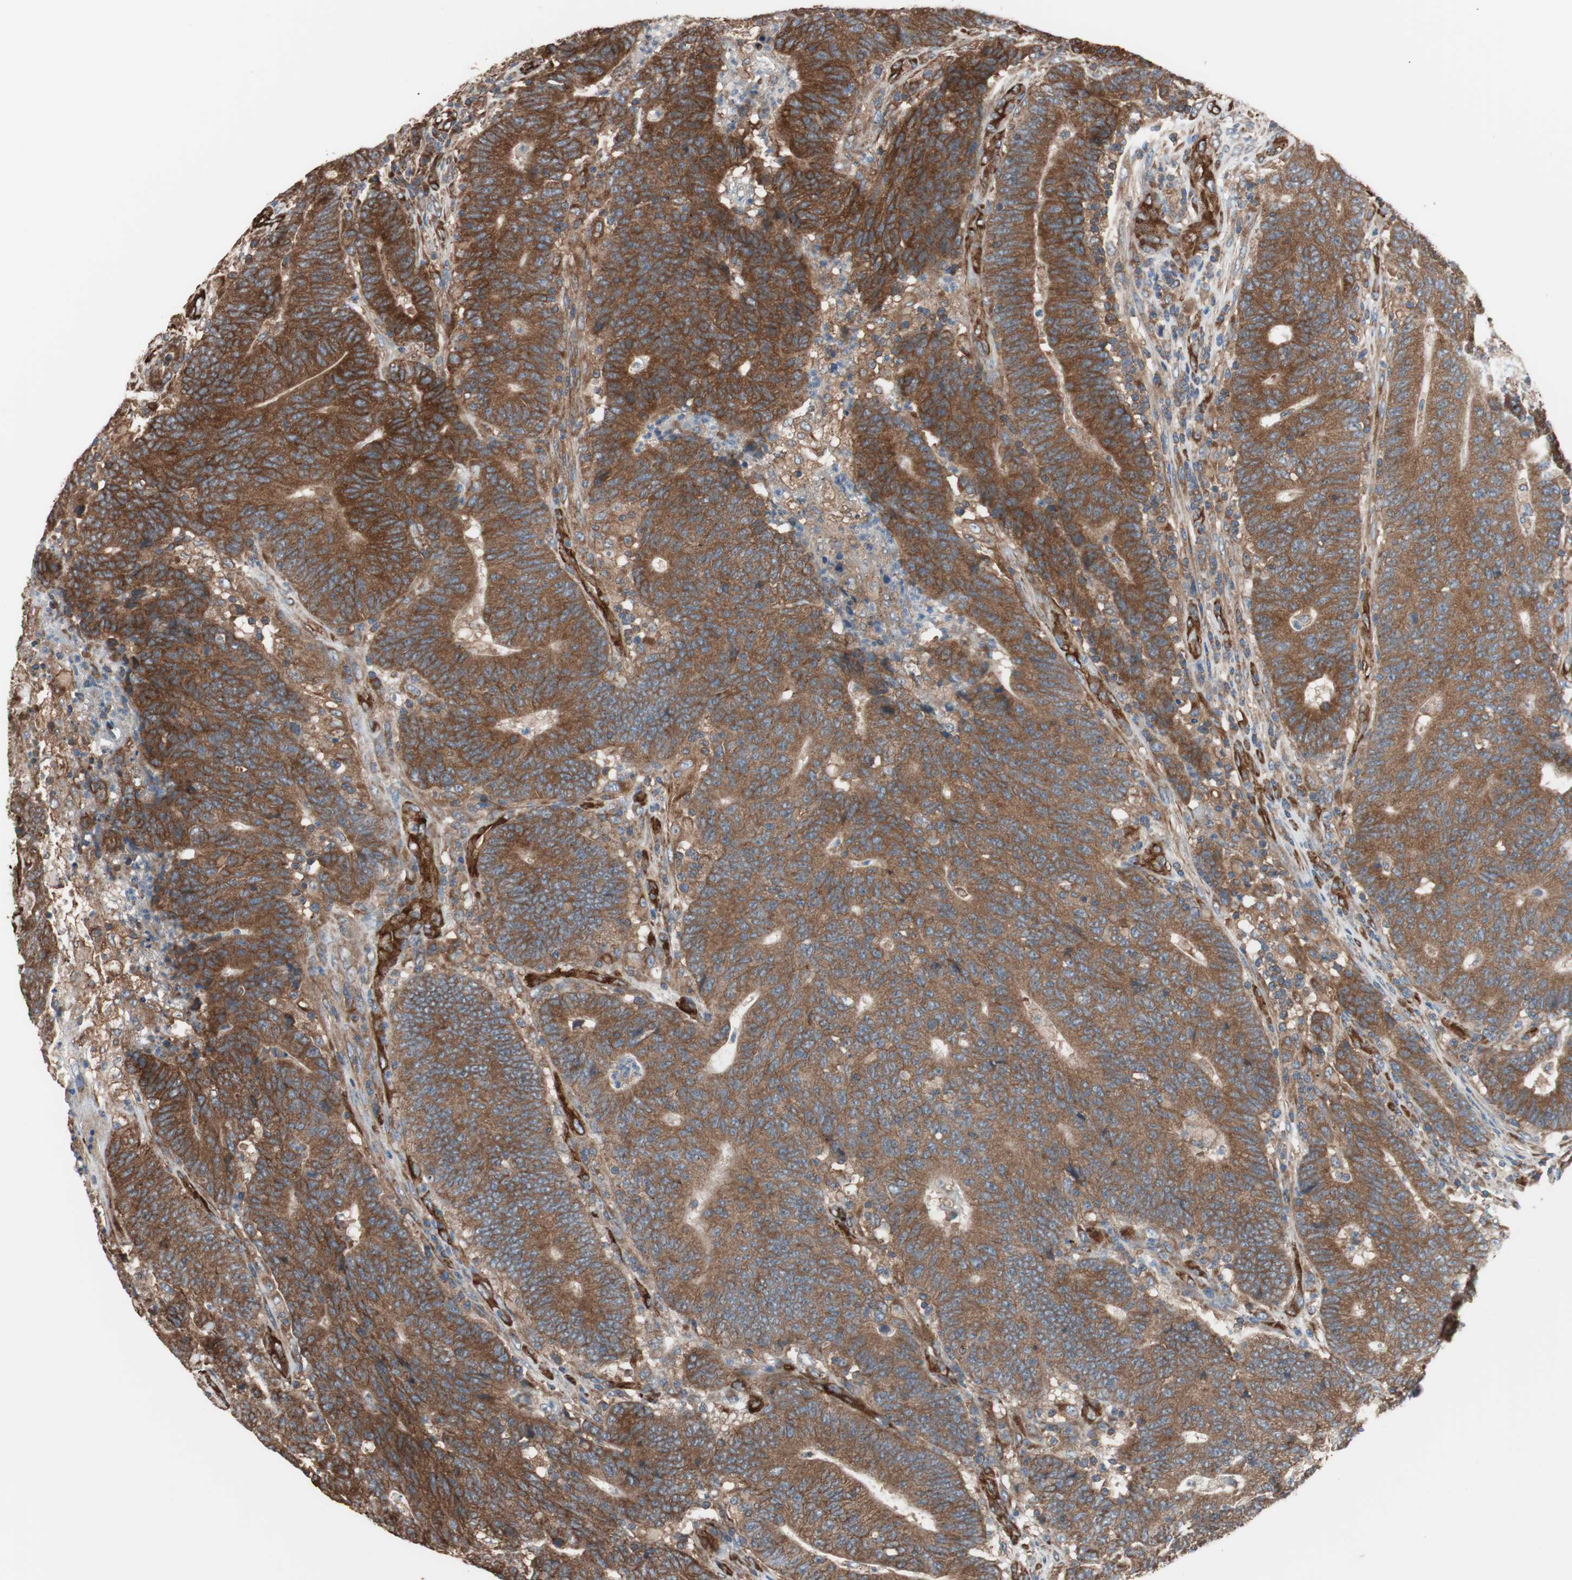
{"staining": {"intensity": "strong", "quantity": ">75%", "location": "cytoplasmic/membranous"}, "tissue": "colorectal cancer", "cell_type": "Tumor cells", "image_type": "cancer", "snomed": [{"axis": "morphology", "description": "Normal tissue, NOS"}, {"axis": "morphology", "description": "Adenocarcinoma, NOS"}, {"axis": "topography", "description": "Colon"}], "caption": "Tumor cells exhibit strong cytoplasmic/membranous positivity in about >75% of cells in colorectal adenocarcinoma.", "gene": "GPSM2", "patient": {"sex": "female", "age": 75}}